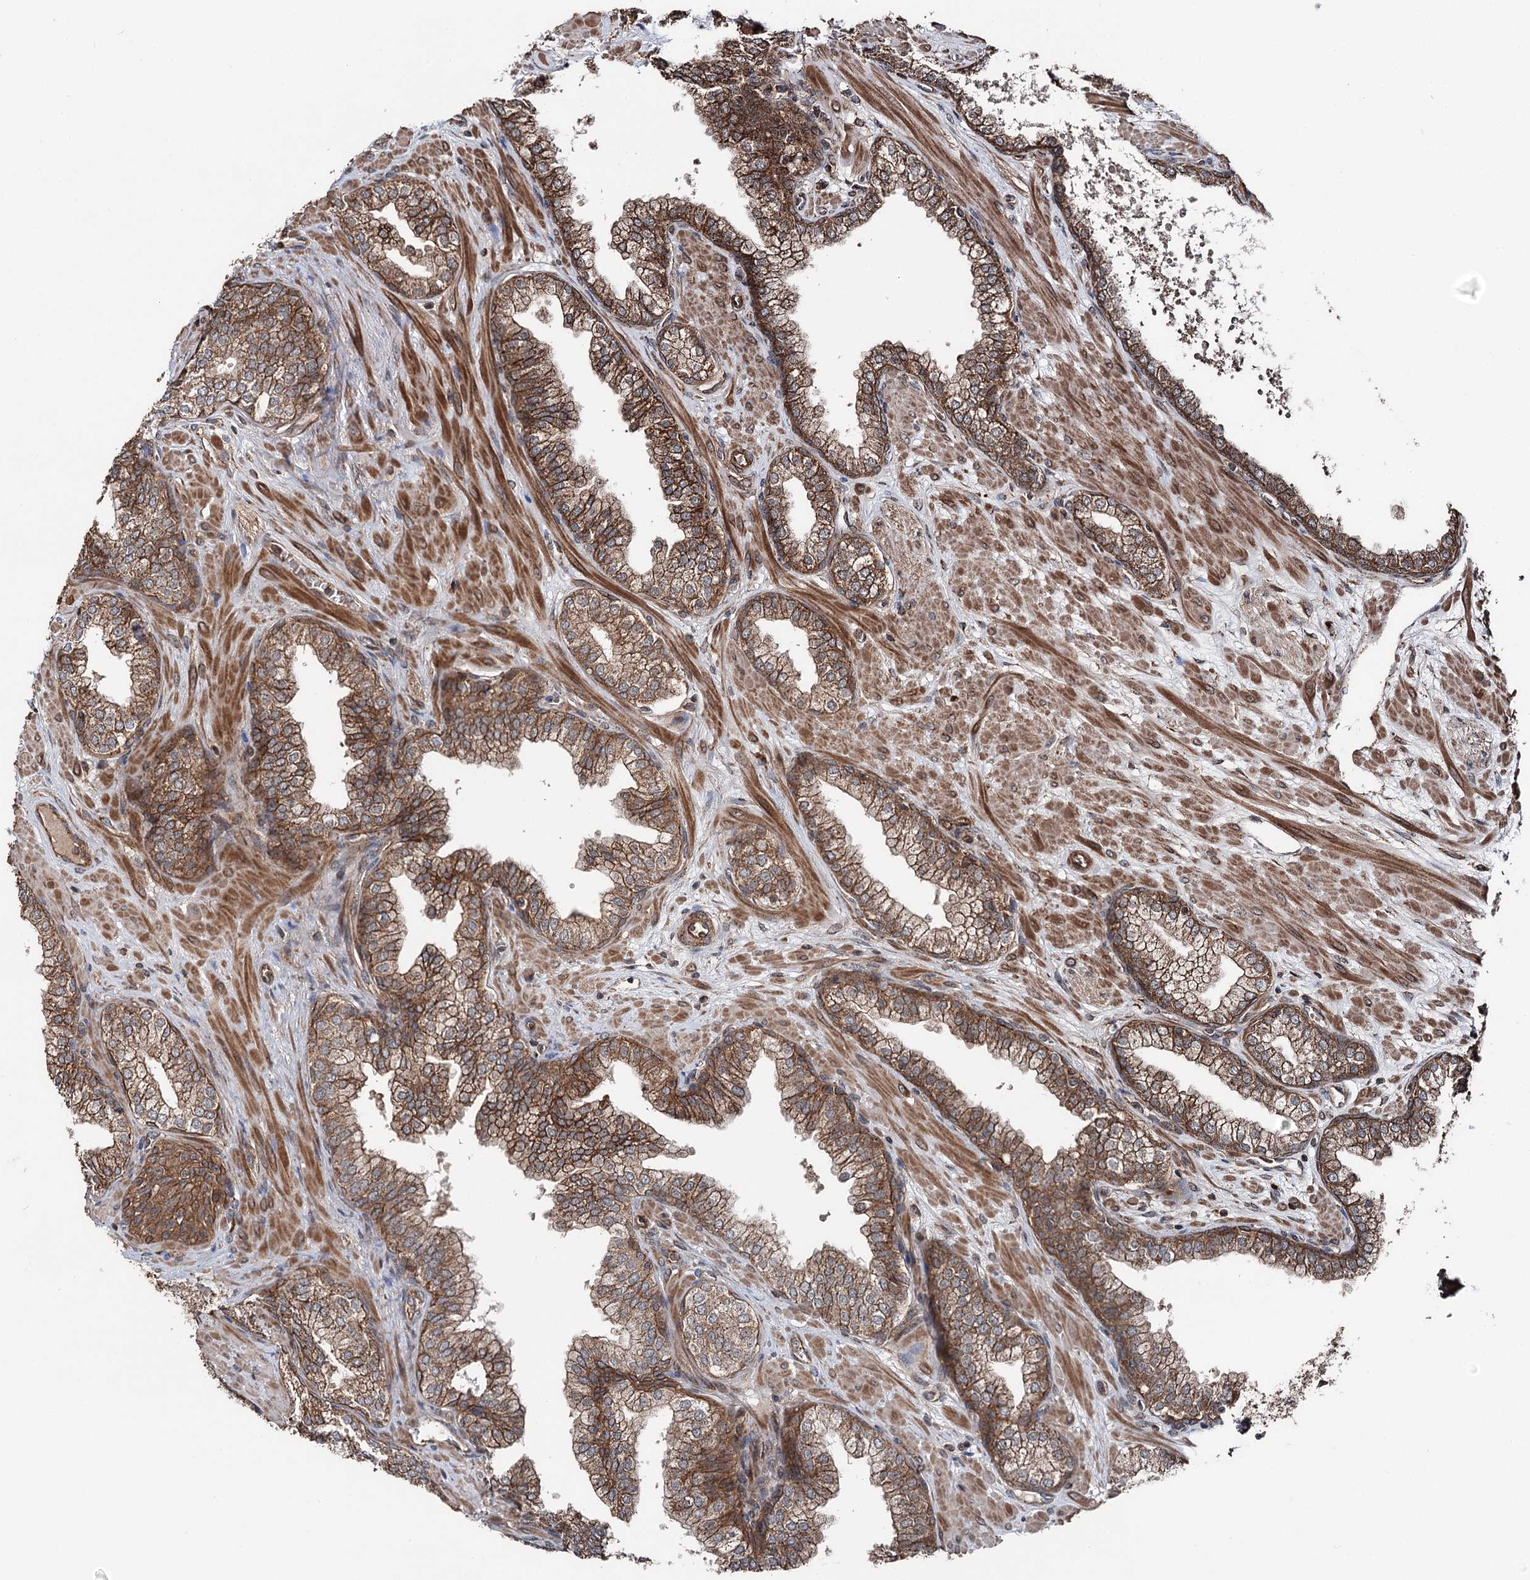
{"staining": {"intensity": "moderate", "quantity": ">75%", "location": "cytoplasmic/membranous"}, "tissue": "prostate", "cell_type": "Glandular cells", "image_type": "normal", "snomed": [{"axis": "morphology", "description": "Normal tissue, NOS"}, {"axis": "topography", "description": "Prostate"}], "caption": "This micrograph shows benign prostate stained with IHC to label a protein in brown. The cytoplasmic/membranous of glandular cells show moderate positivity for the protein. Nuclei are counter-stained blue.", "gene": "ITFG2", "patient": {"sex": "male", "age": 60}}